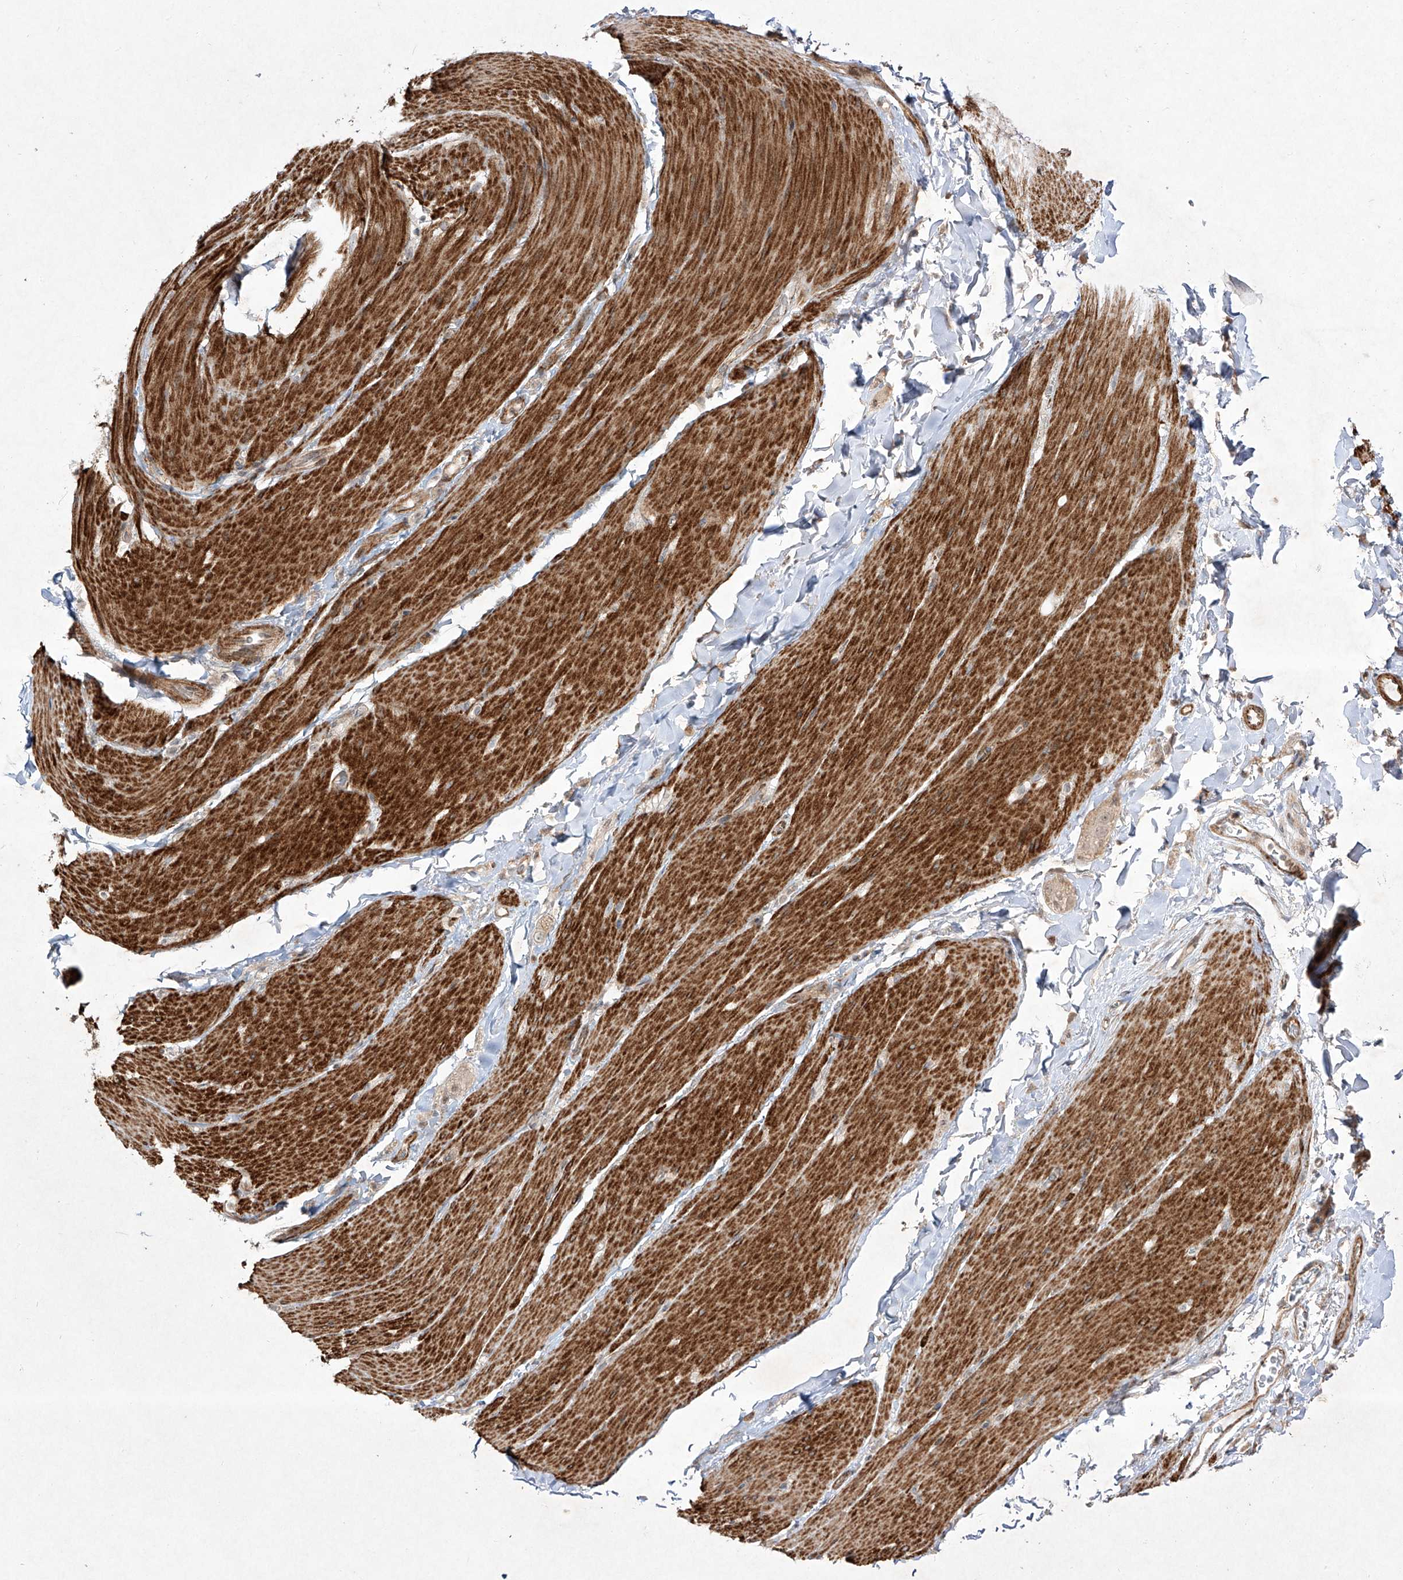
{"staining": {"intensity": "strong", "quantity": ">75%", "location": "cytoplasmic/membranous"}, "tissue": "smooth muscle", "cell_type": "Smooth muscle cells", "image_type": "normal", "snomed": [{"axis": "morphology", "description": "Normal tissue, NOS"}, {"axis": "topography", "description": "Smooth muscle"}, {"axis": "topography", "description": "Small intestine"}], "caption": "Protein staining exhibits strong cytoplasmic/membranous positivity in approximately >75% of smooth muscle cells in normal smooth muscle.", "gene": "KDM1B", "patient": {"sex": "female", "age": 84}}